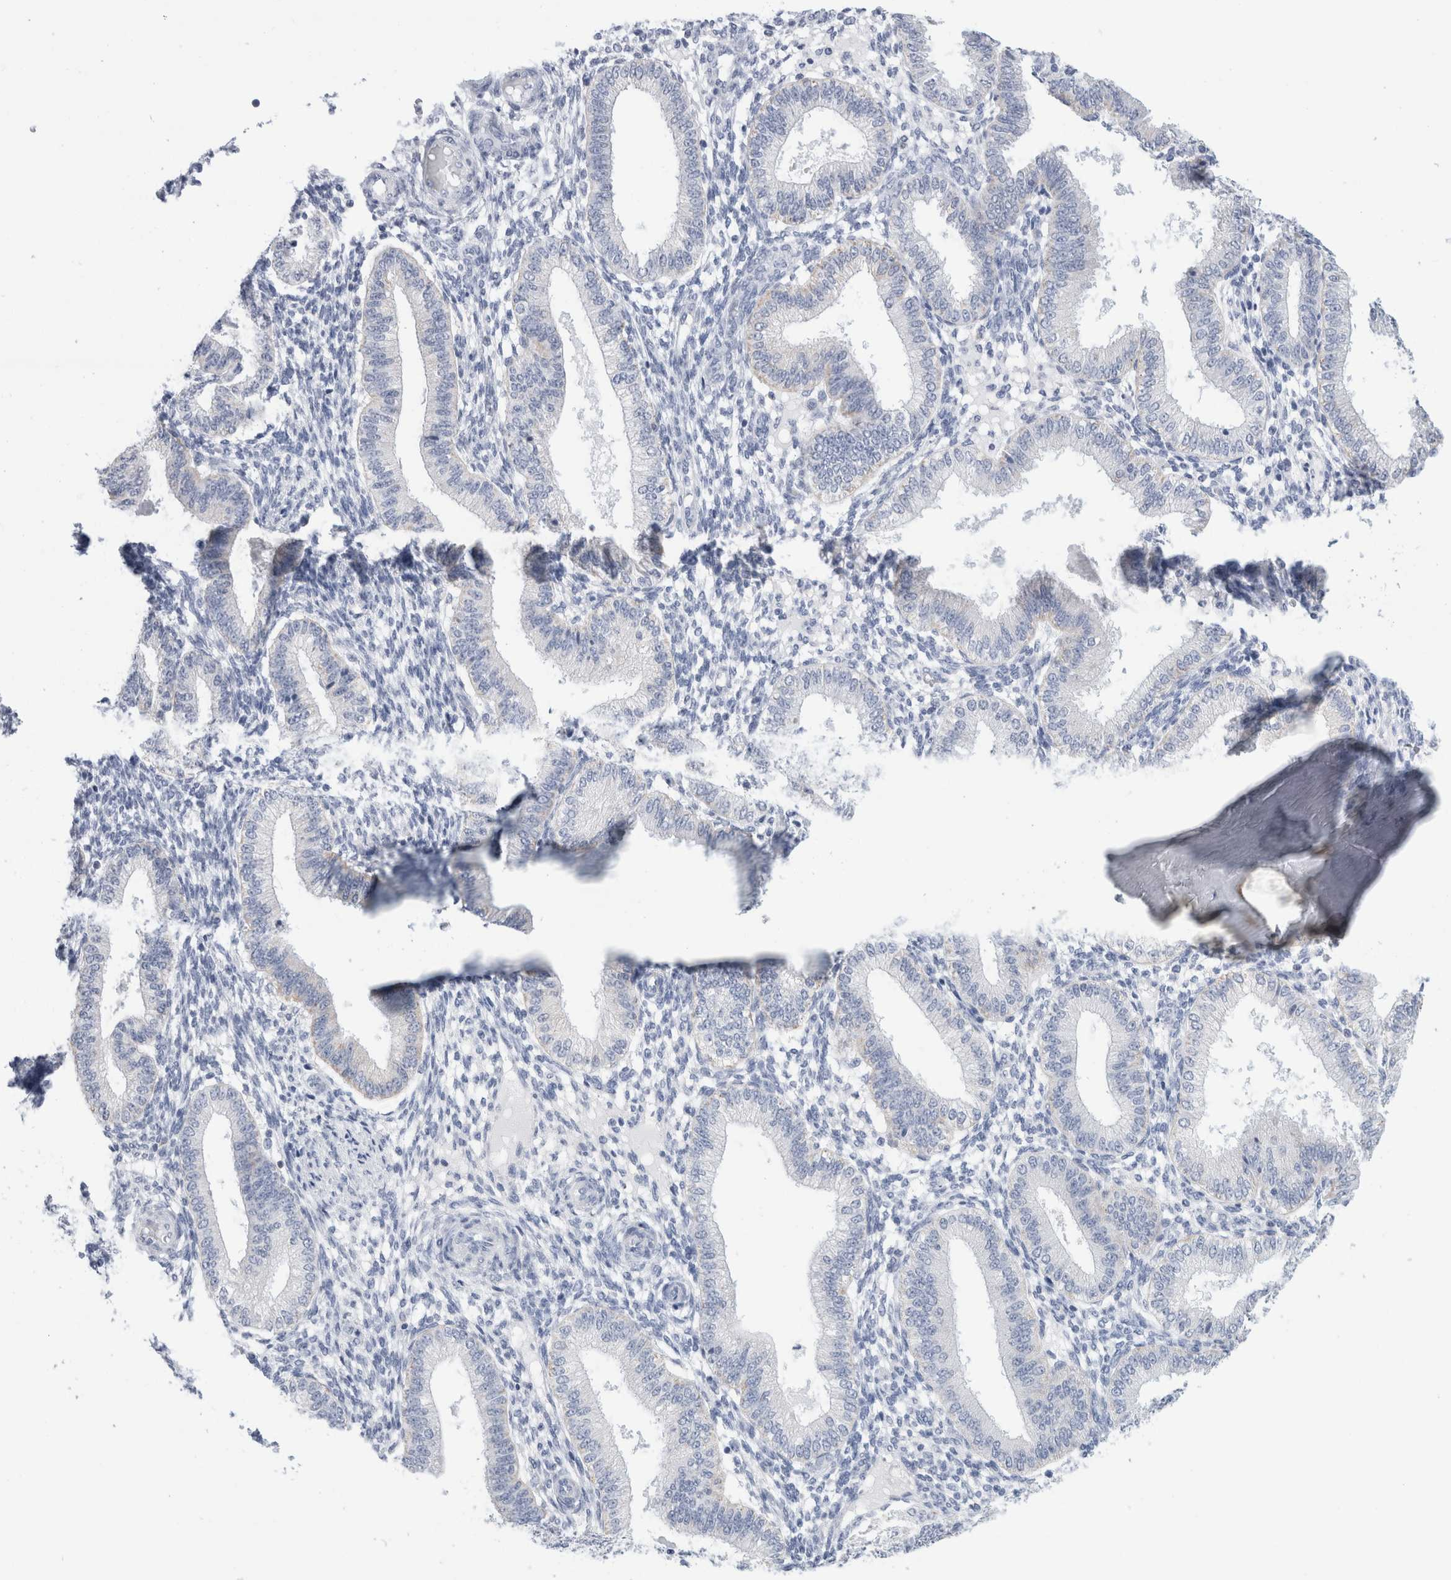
{"staining": {"intensity": "negative", "quantity": "none", "location": "none"}, "tissue": "endometrium", "cell_type": "Cells in endometrial stroma", "image_type": "normal", "snomed": [{"axis": "morphology", "description": "Normal tissue, NOS"}, {"axis": "topography", "description": "Endometrium"}], "caption": "High magnification brightfield microscopy of unremarkable endometrium stained with DAB (3,3'-diaminobenzidine) (brown) and counterstained with hematoxylin (blue): cells in endometrial stroma show no significant positivity. (Stains: DAB (3,3'-diaminobenzidine) immunohistochemistry (IHC) with hematoxylin counter stain, Microscopy: brightfield microscopy at high magnification).", "gene": "ECHDC2", "patient": {"sex": "female", "age": 39}}